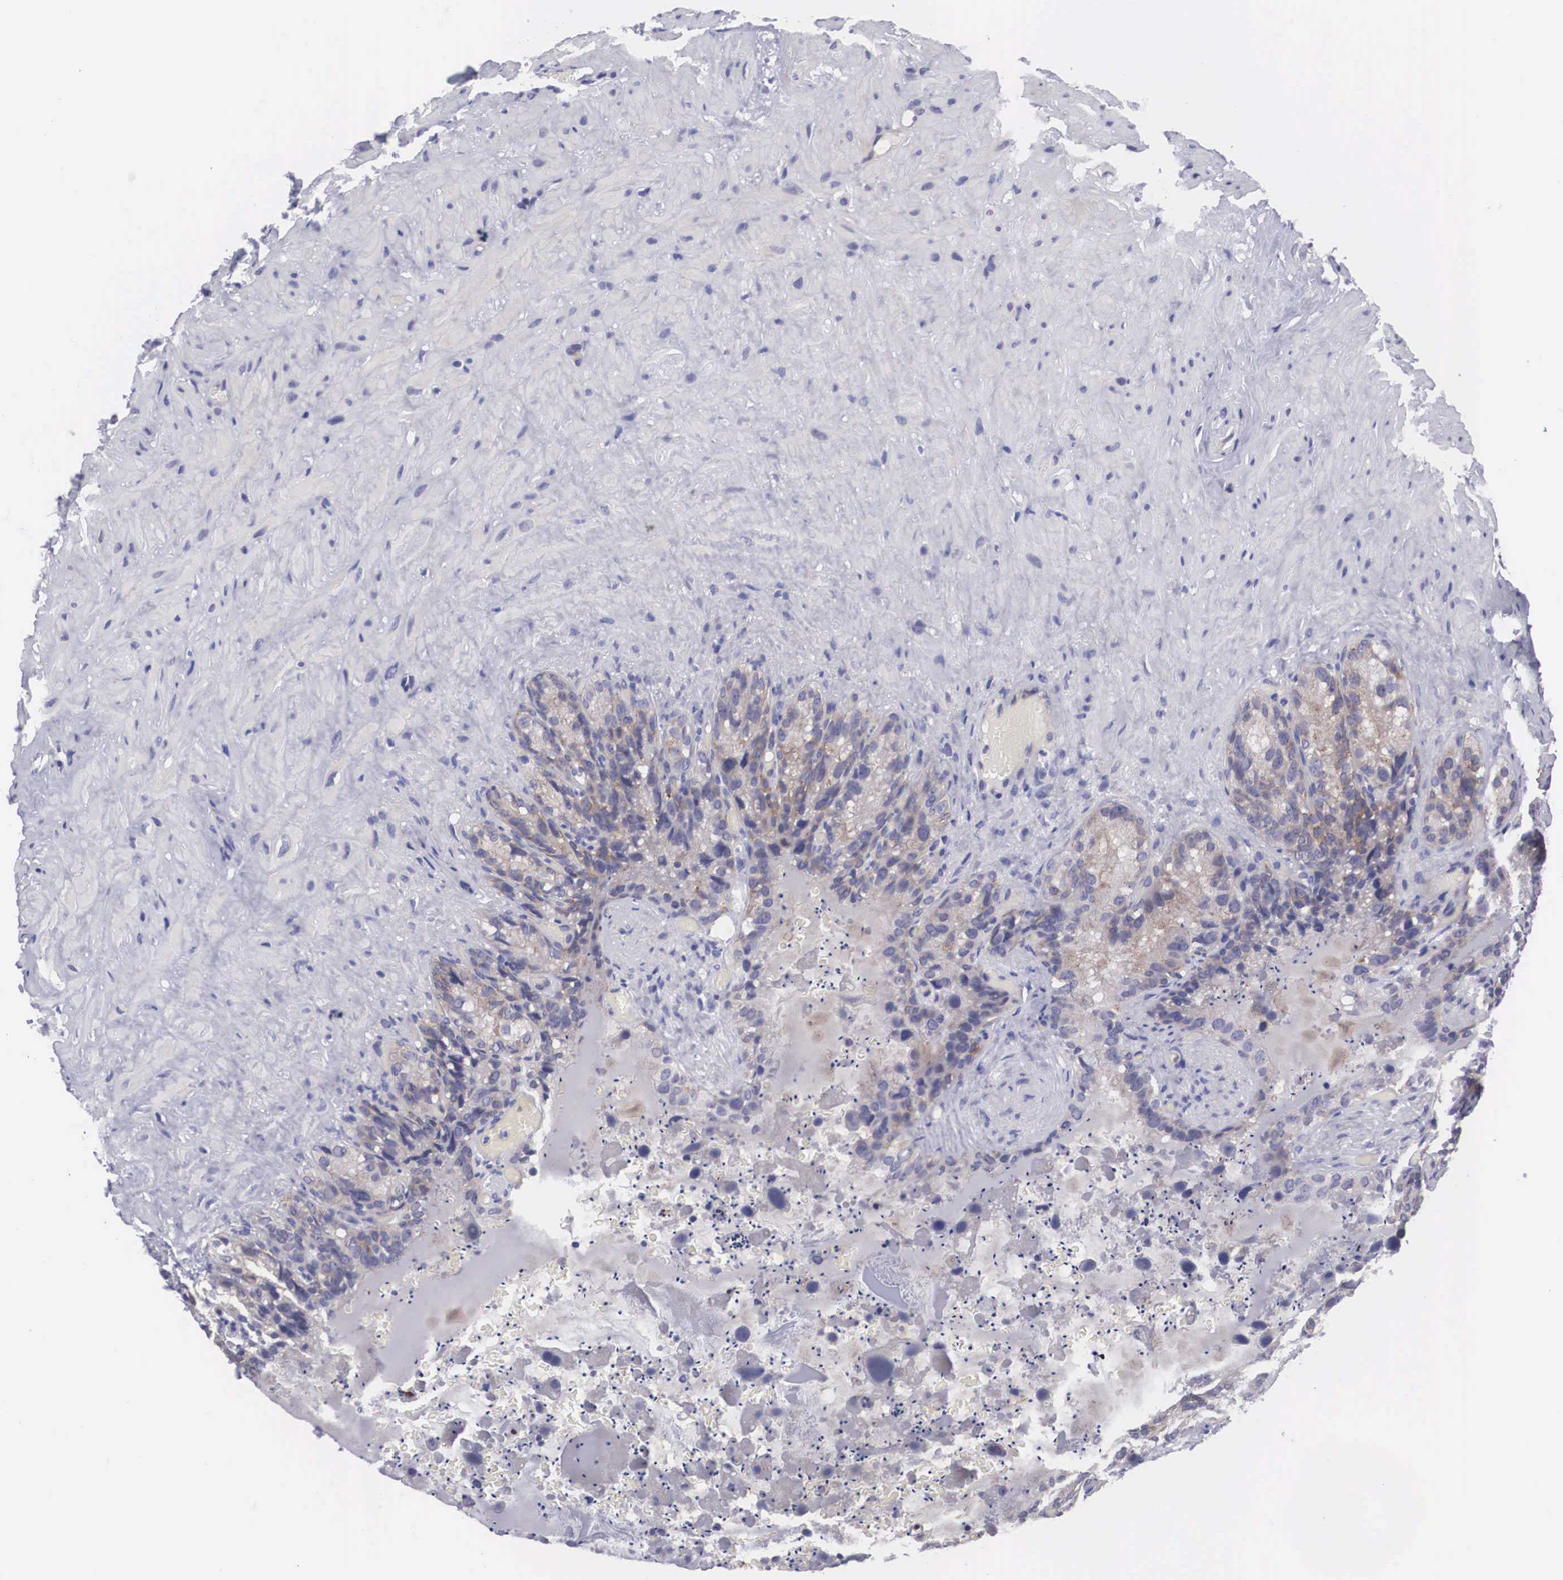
{"staining": {"intensity": "weak", "quantity": "25%-75%", "location": "cytoplasmic/membranous"}, "tissue": "seminal vesicle", "cell_type": "Glandular cells", "image_type": "normal", "snomed": [{"axis": "morphology", "description": "Normal tissue, NOS"}, {"axis": "topography", "description": "Seminal veicle"}], "caption": "Immunohistochemistry (DAB) staining of normal seminal vesicle reveals weak cytoplasmic/membranous protein positivity in about 25%-75% of glandular cells.", "gene": "MAST4", "patient": {"sex": "male", "age": 63}}